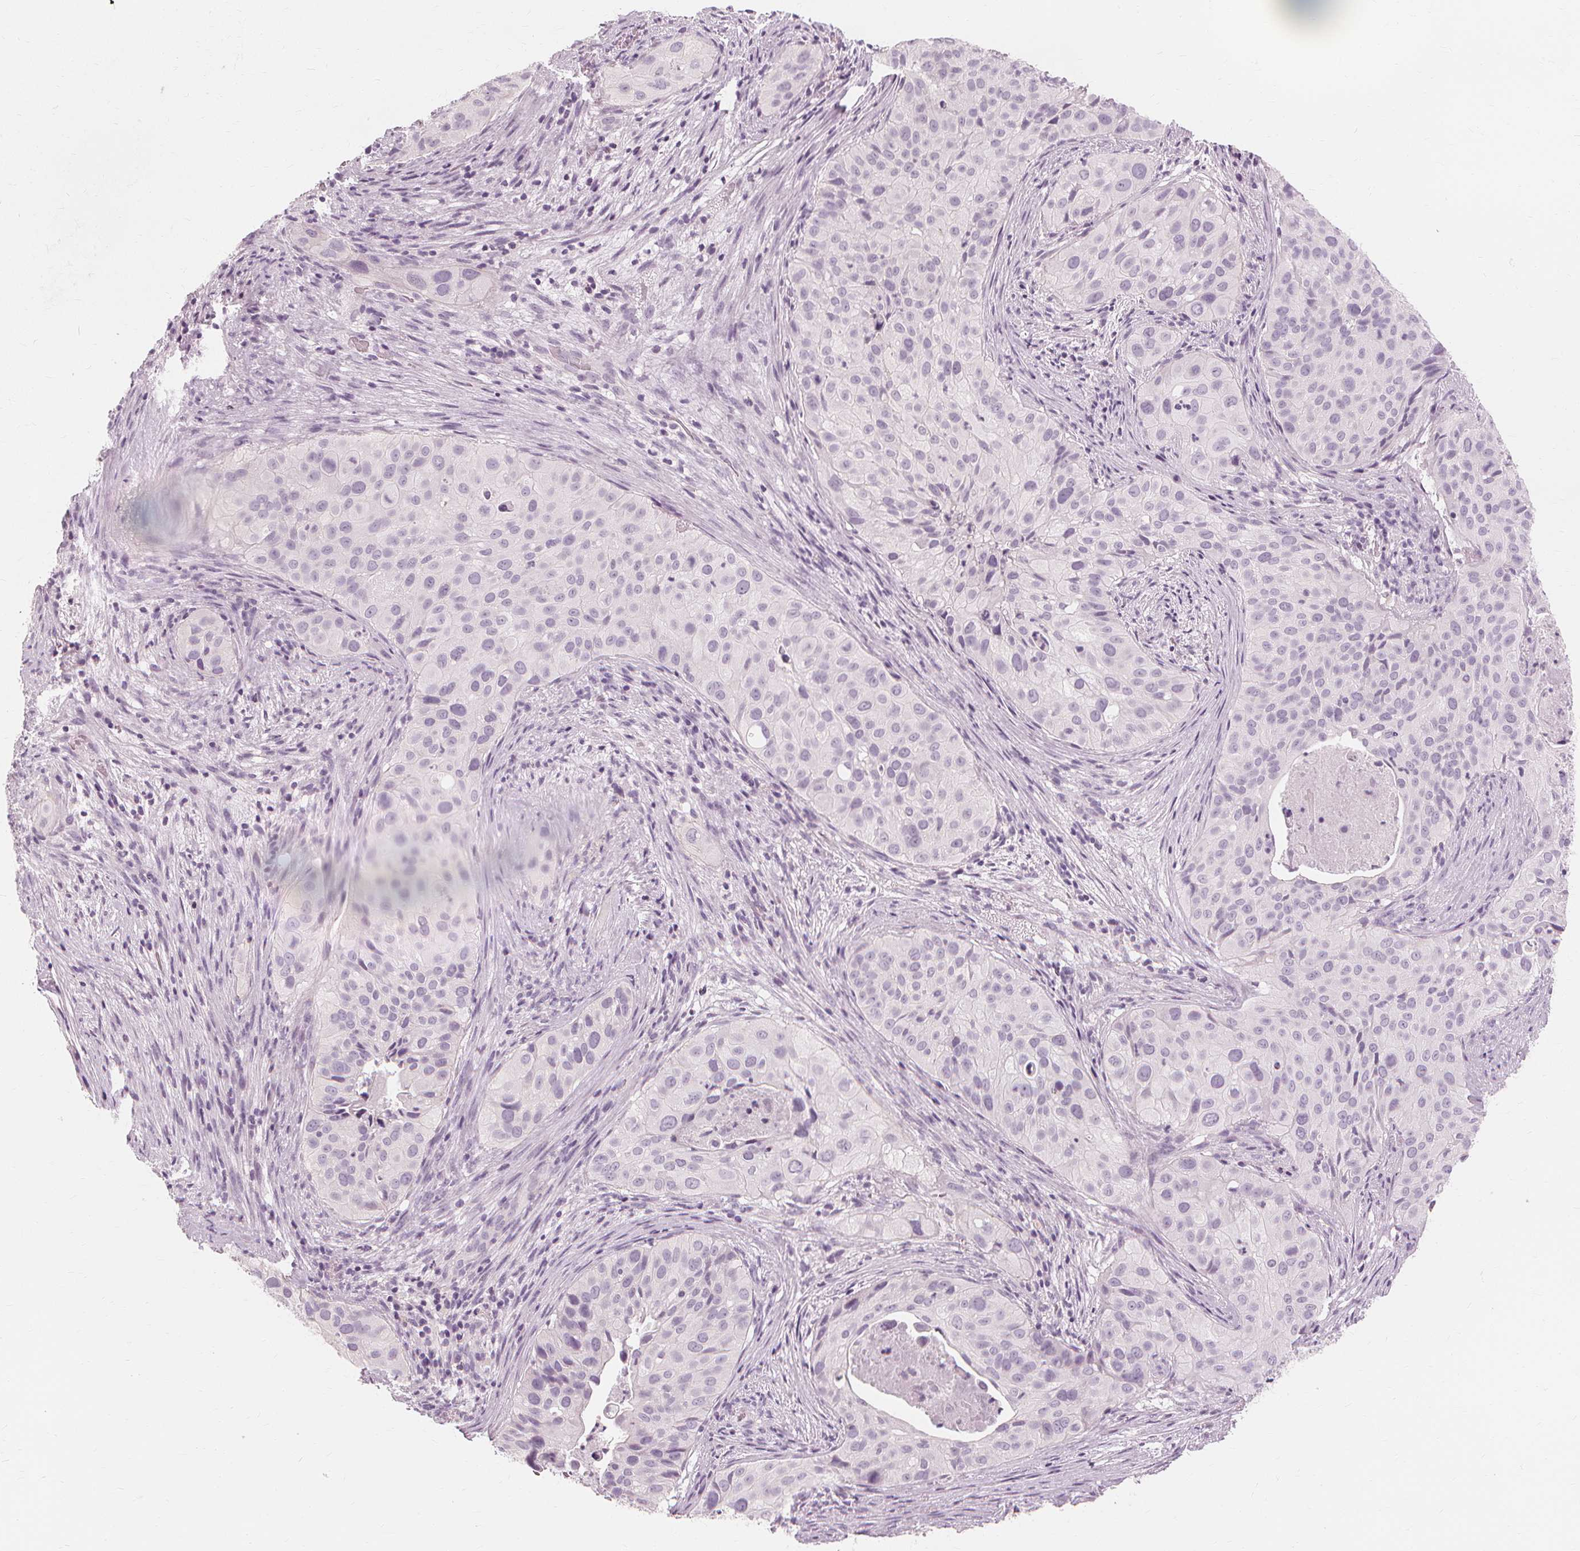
{"staining": {"intensity": "negative", "quantity": "none", "location": "none"}, "tissue": "cervical cancer", "cell_type": "Tumor cells", "image_type": "cancer", "snomed": [{"axis": "morphology", "description": "Squamous cell carcinoma, NOS"}, {"axis": "topography", "description": "Cervix"}], "caption": "Immunohistochemistry (IHC) micrograph of neoplastic tissue: human cervical cancer (squamous cell carcinoma) stained with DAB (3,3'-diaminobenzidine) displays no significant protein positivity in tumor cells.", "gene": "MUC12", "patient": {"sex": "female", "age": 38}}